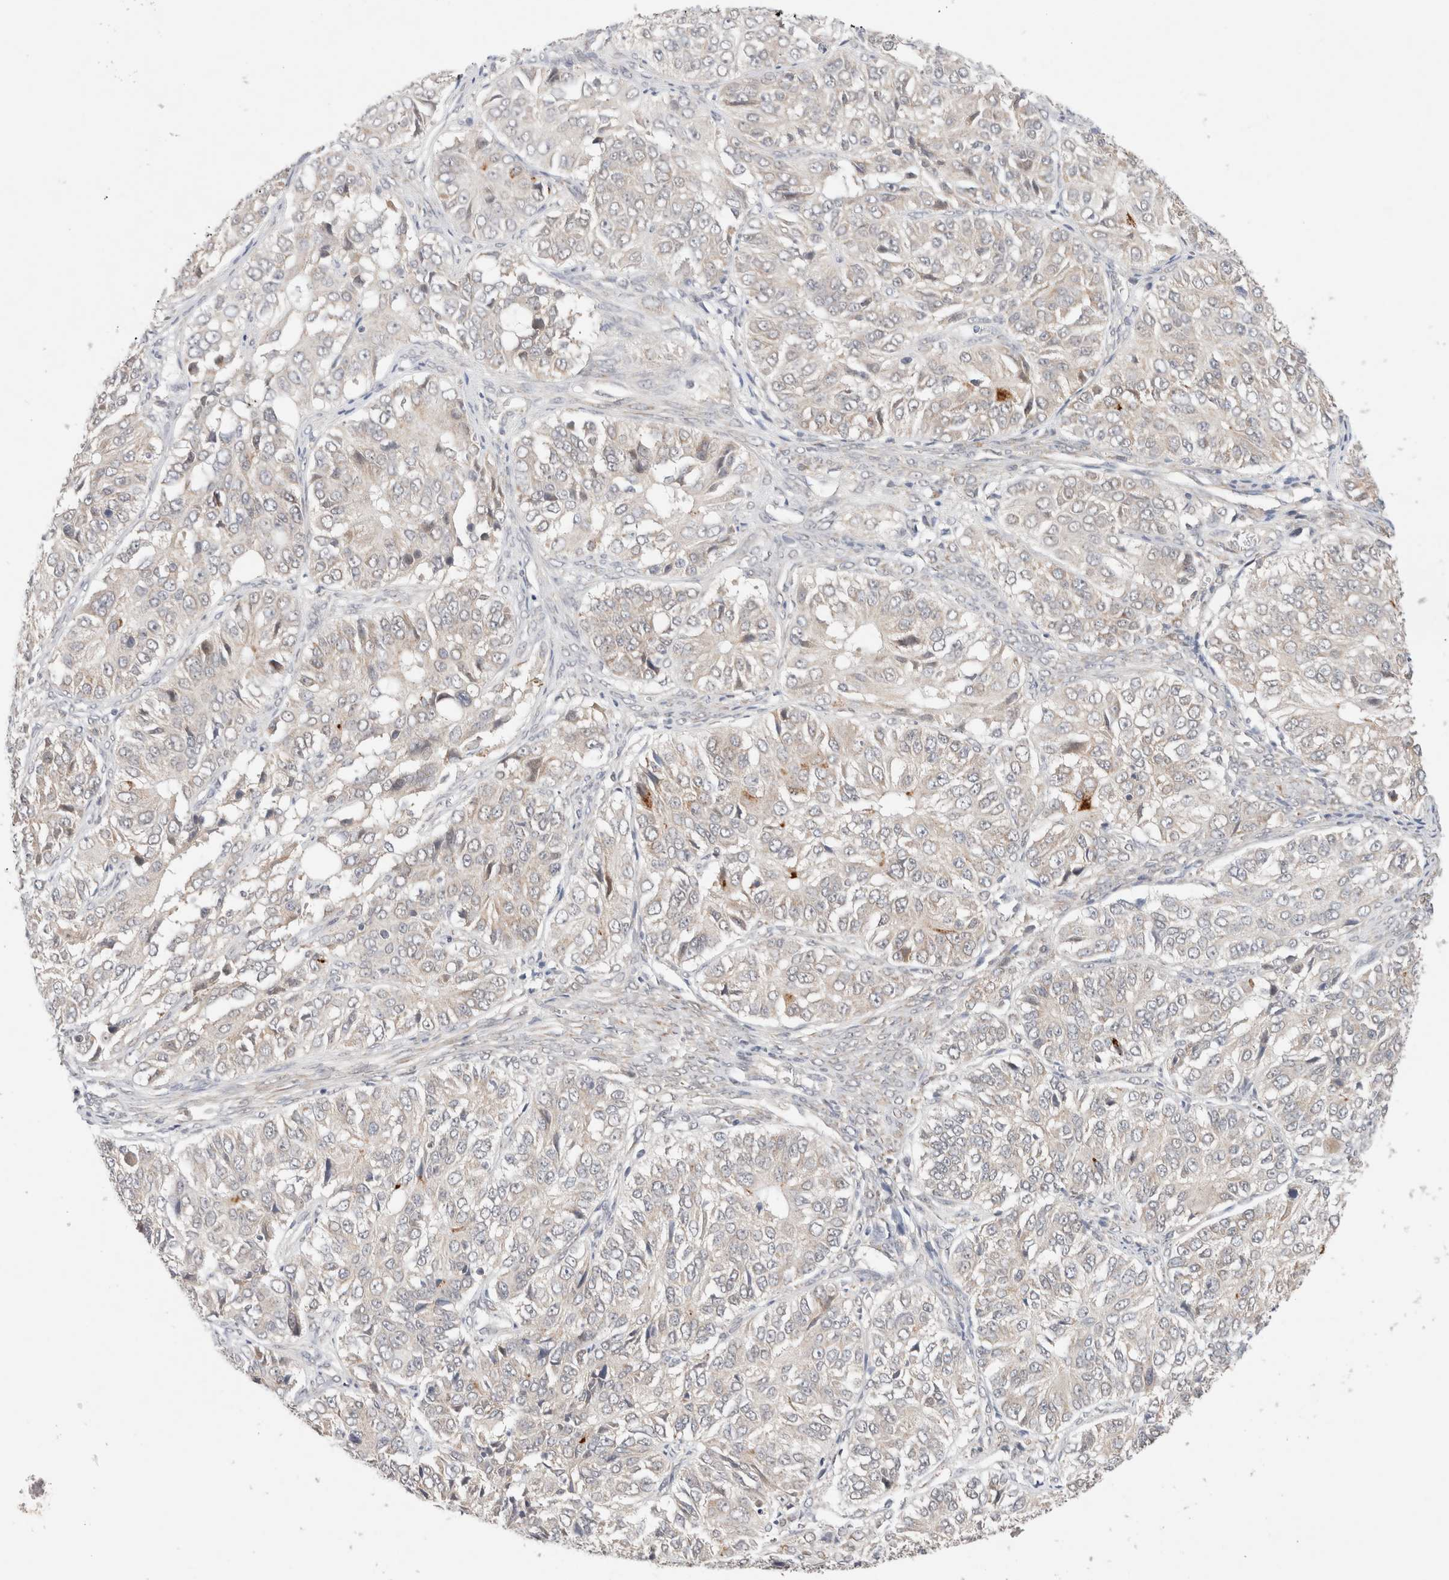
{"staining": {"intensity": "weak", "quantity": "<25%", "location": "cytoplasmic/membranous"}, "tissue": "ovarian cancer", "cell_type": "Tumor cells", "image_type": "cancer", "snomed": [{"axis": "morphology", "description": "Carcinoma, endometroid"}, {"axis": "topography", "description": "Ovary"}], "caption": "Immunohistochemical staining of ovarian cancer (endometroid carcinoma) displays no significant staining in tumor cells.", "gene": "ERI3", "patient": {"sex": "female", "age": 51}}